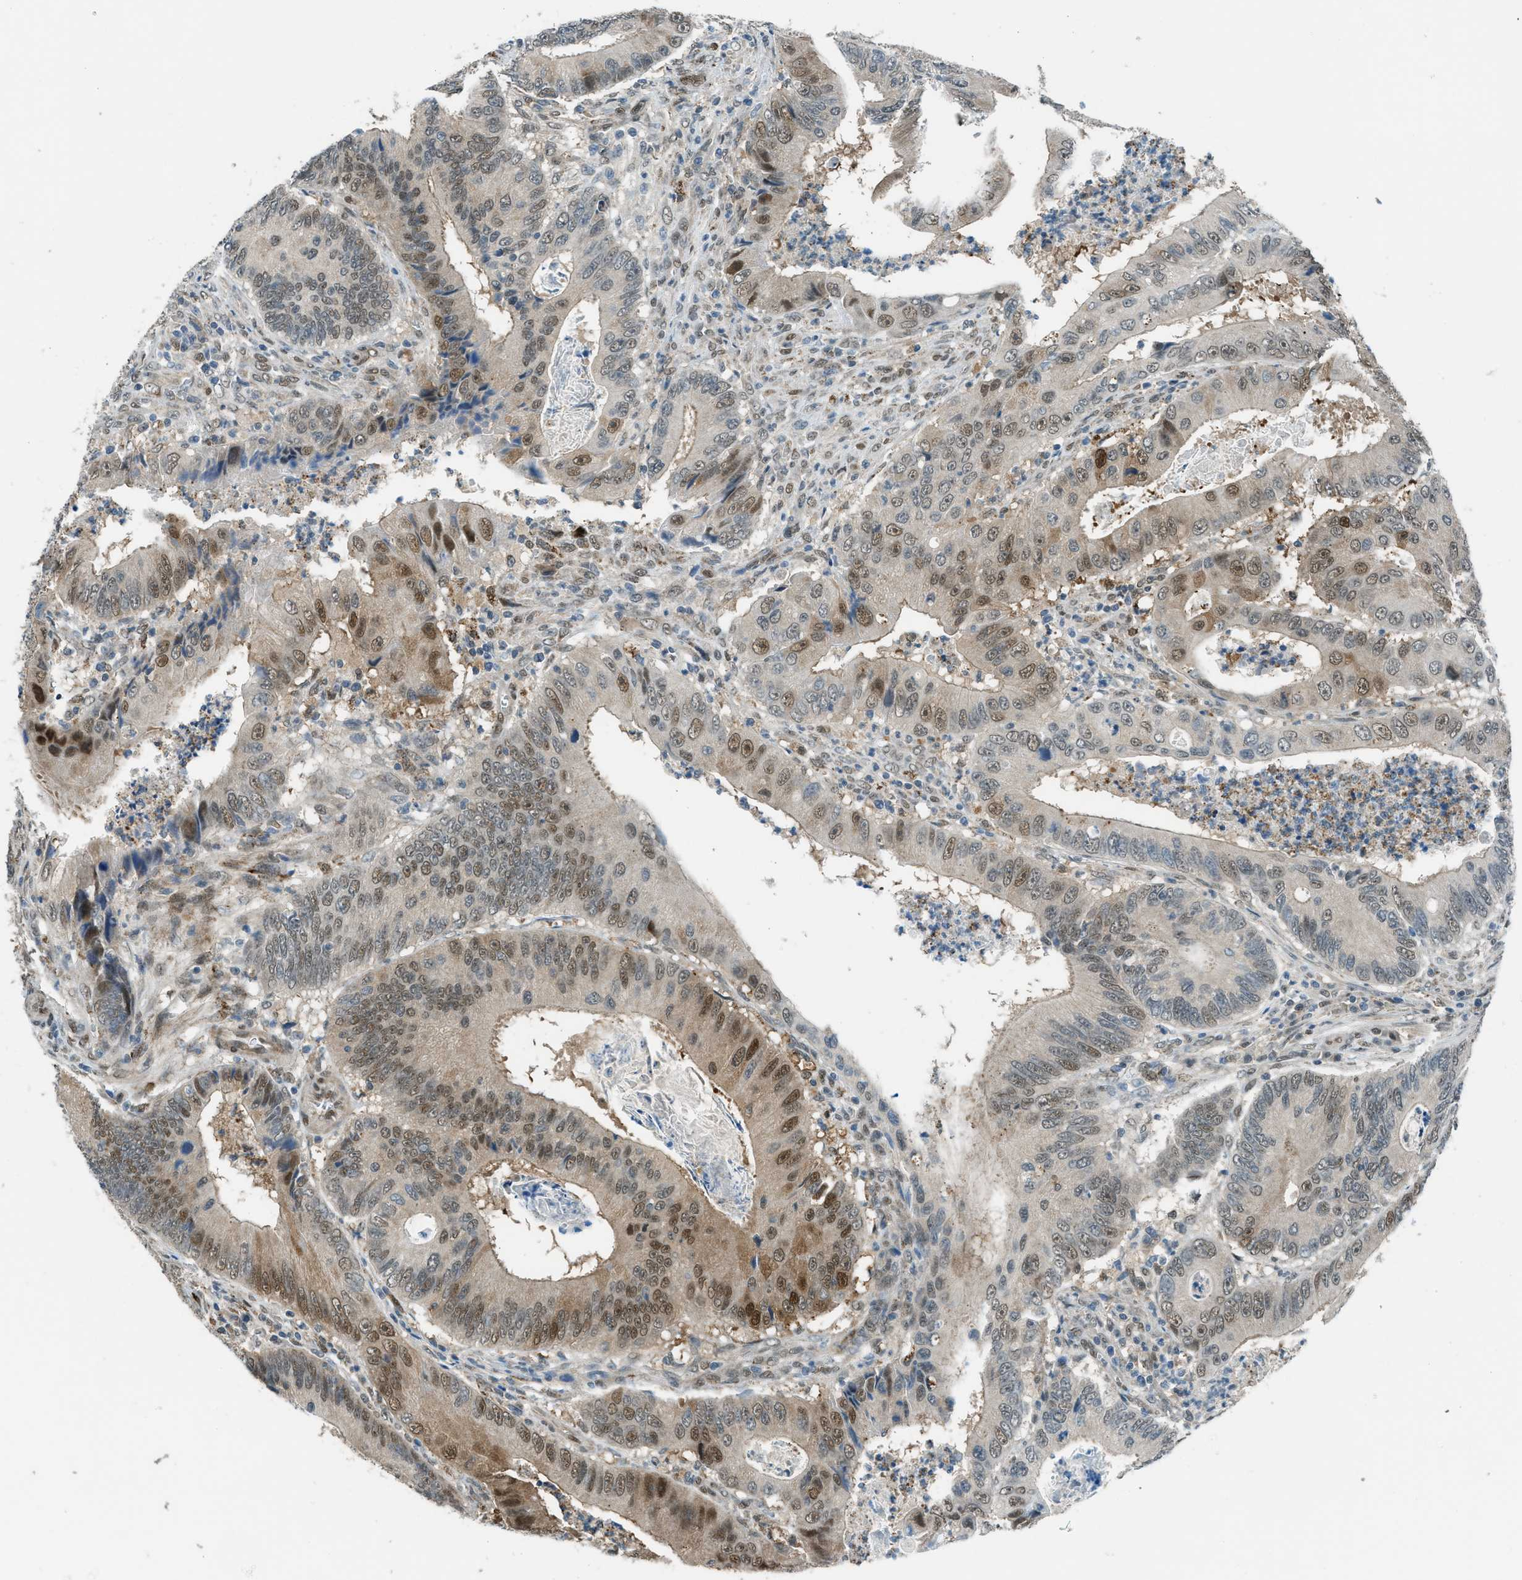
{"staining": {"intensity": "moderate", "quantity": "25%-75%", "location": "nuclear"}, "tissue": "colorectal cancer", "cell_type": "Tumor cells", "image_type": "cancer", "snomed": [{"axis": "morphology", "description": "Inflammation, NOS"}, {"axis": "morphology", "description": "Adenocarcinoma, NOS"}, {"axis": "topography", "description": "Colon"}], "caption": "Colorectal adenocarcinoma stained with a protein marker shows moderate staining in tumor cells.", "gene": "NPEPL1", "patient": {"sex": "male", "age": 72}}